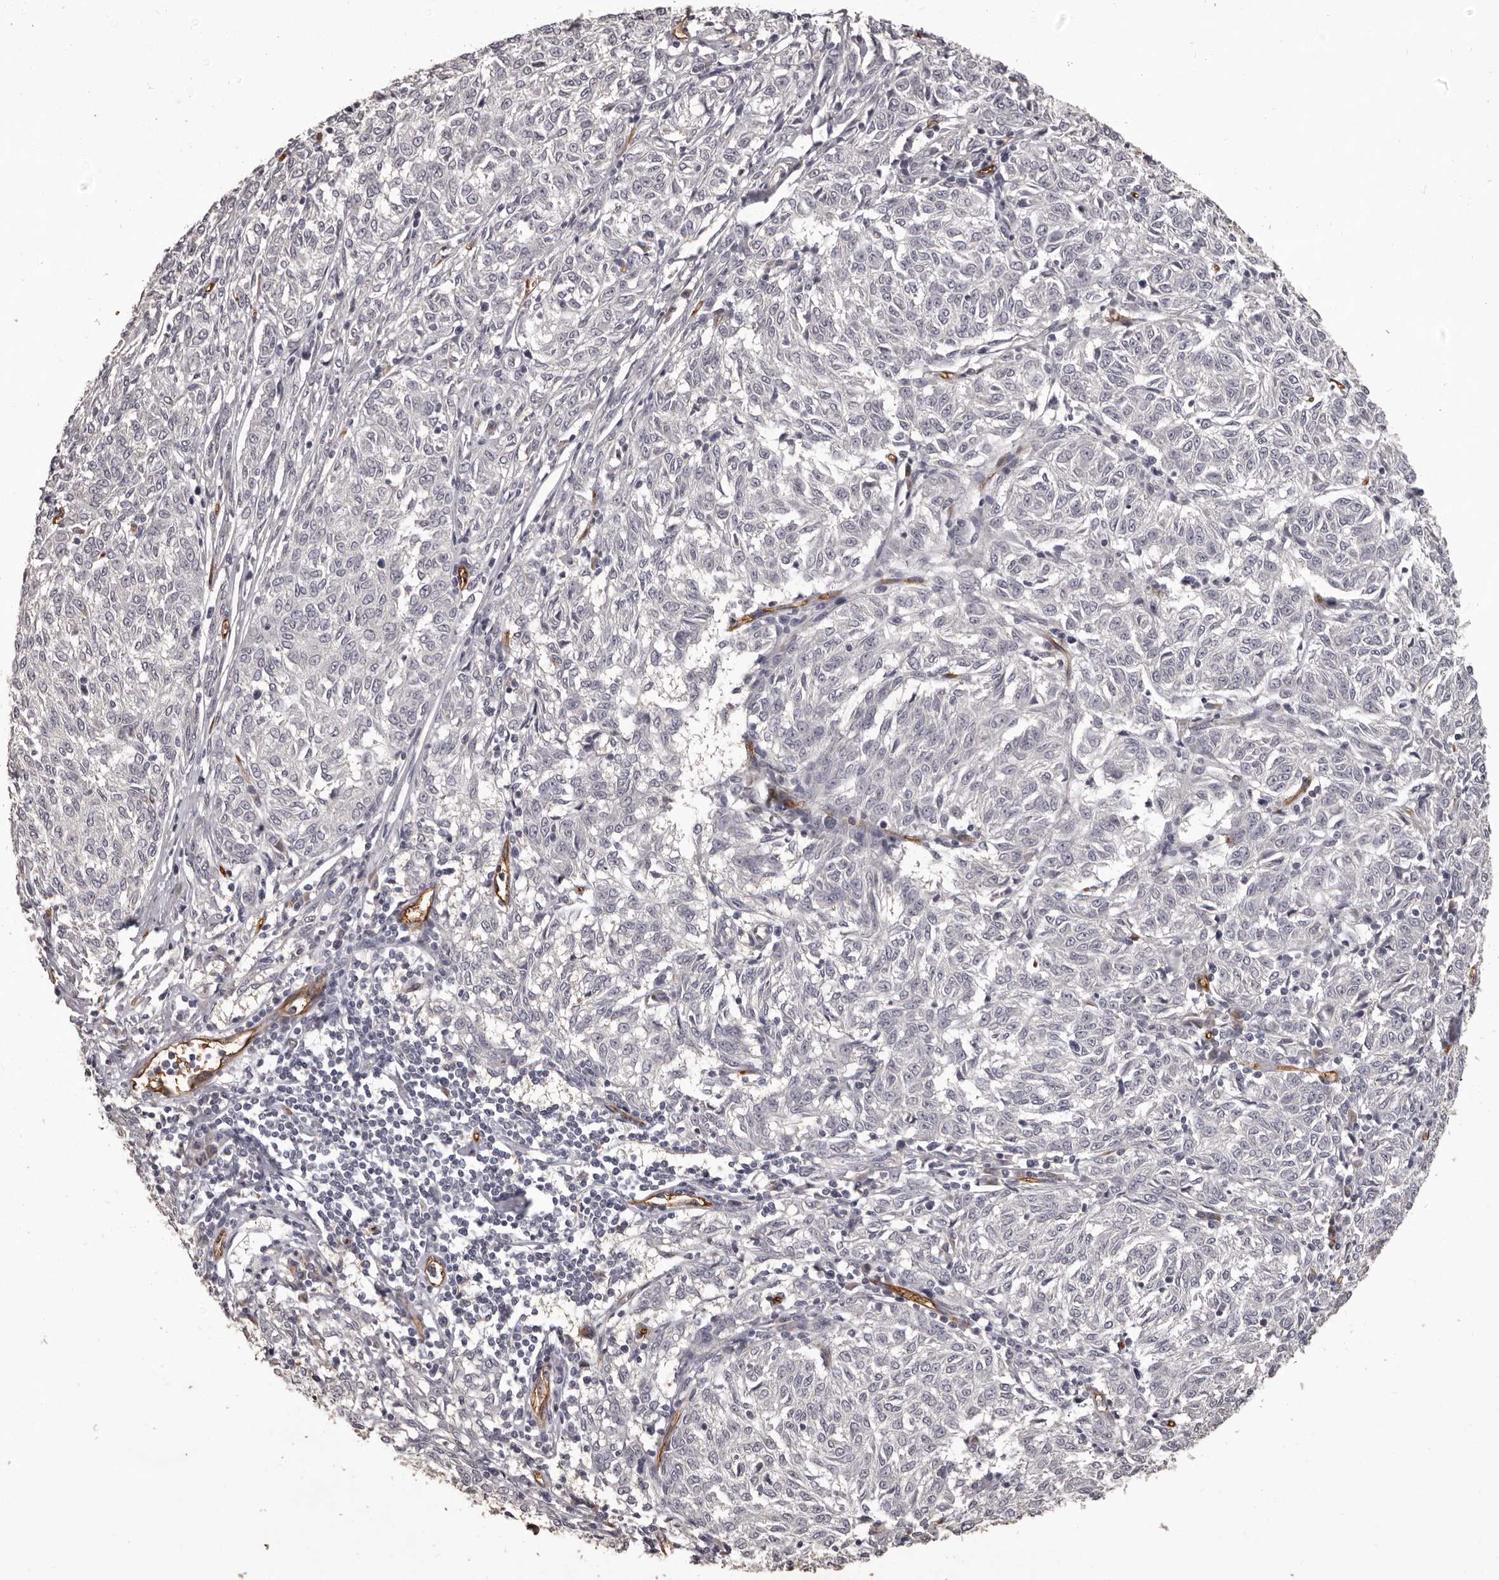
{"staining": {"intensity": "negative", "quantity": "none", "location": "none"}, "tissue": "melanoma", "cell_type": "Tumor cells", "image_type": "cancer", "snomed": [{"axis": "morphology", "description": "Malignant melanoma, NOS"}, {"axis": "topography", "description": "Skin"}], "caption": "DAB (3,3'-diaminobenzidine) immunohistochemical staining of malignant melanoma shows no significant staining in tumor cells.", "gene": "GPR78", "patient": {"sex": "female", "age": 72}}